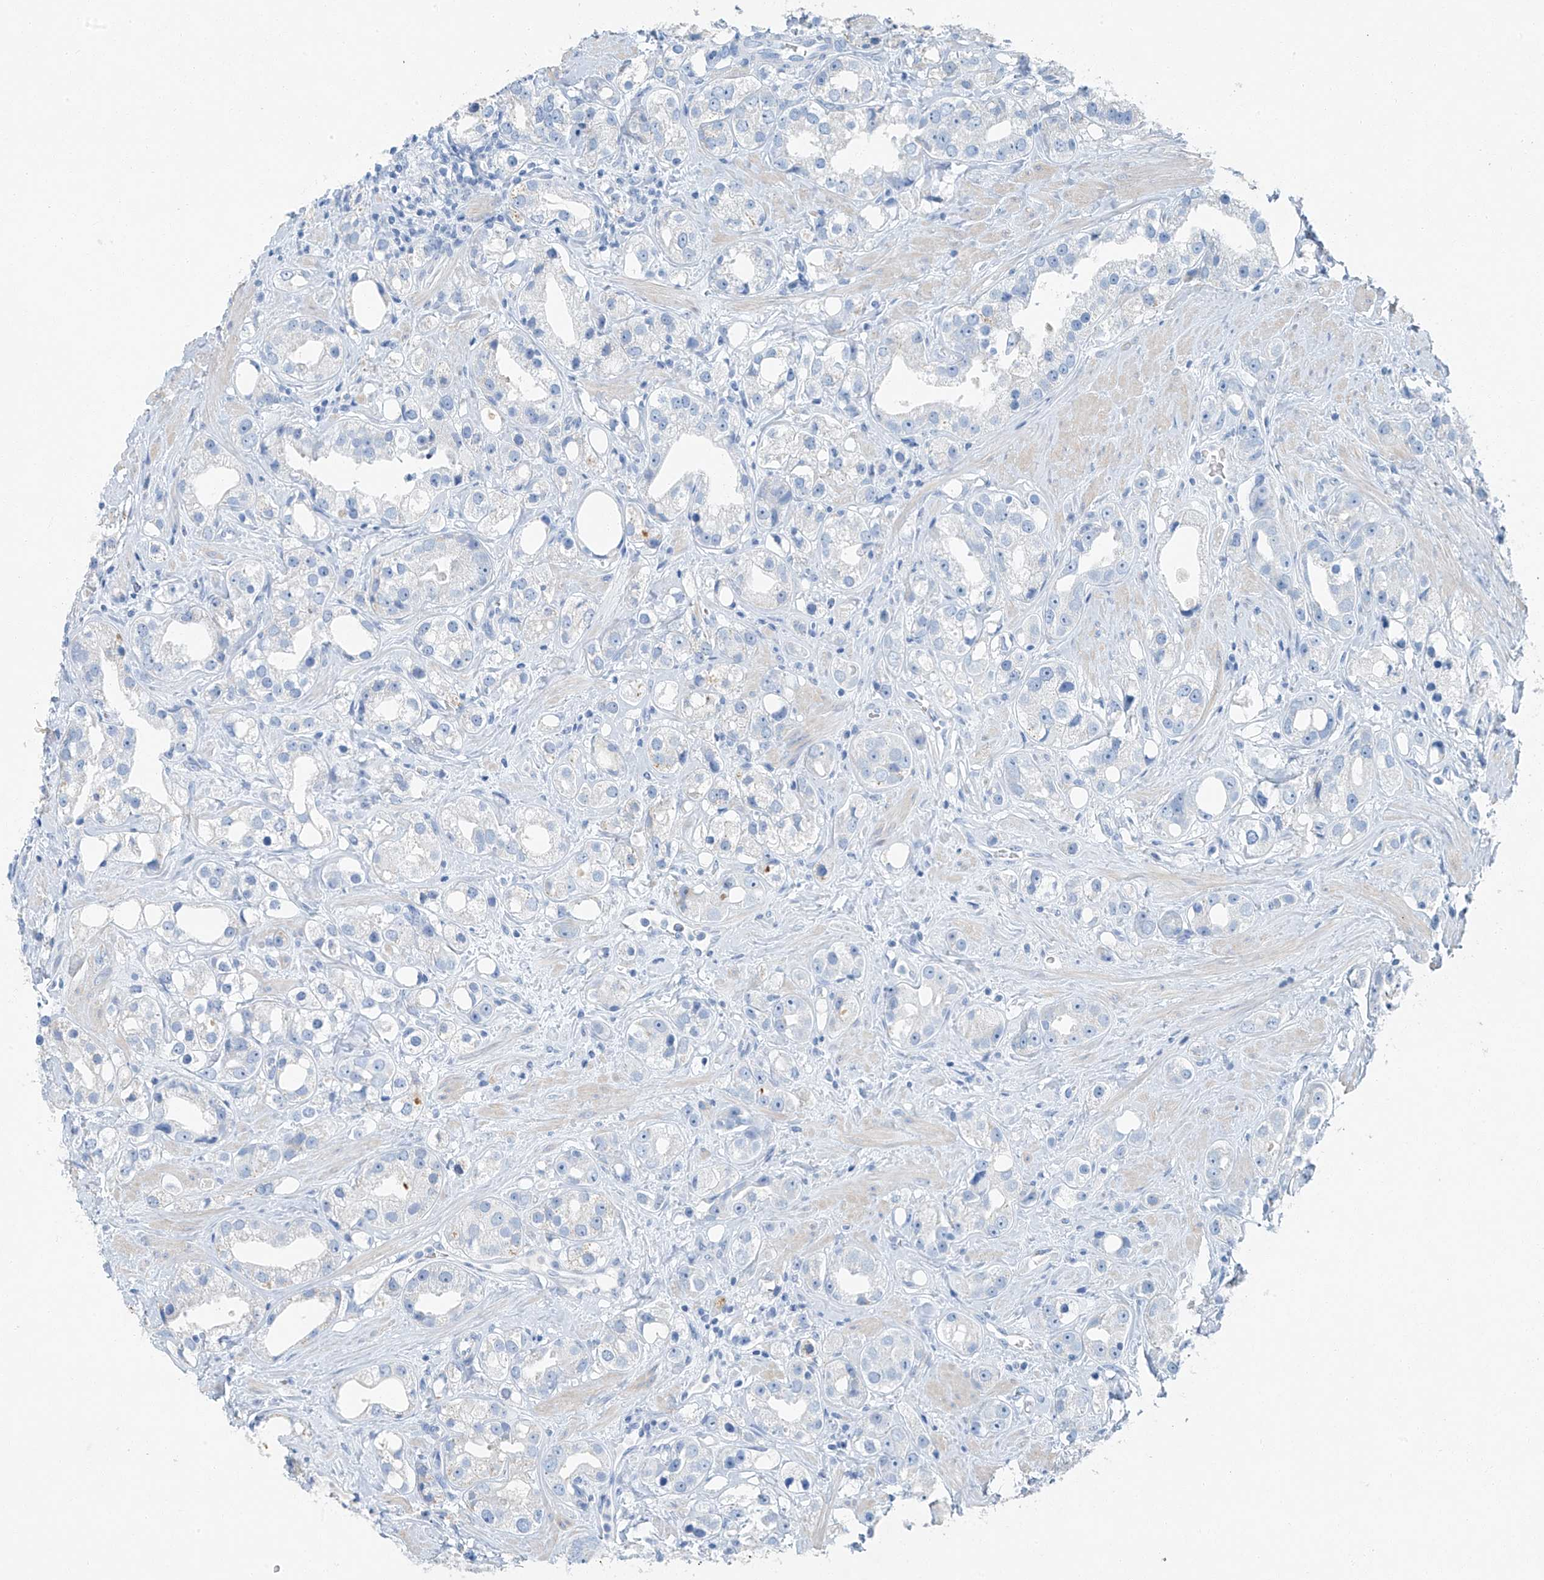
{"staining": {"intensity": "negative", "quantity": "none", "location": "none"}, "tissue": "prostate cancer", "cell_type": "Tumor cells", "image_type": "cancer", "snomed": [{"axis": "morphology", "description": "Adenocarcinoma, NOS"}, {"axis": "topography", "description": "Prostate"}], "caption": "Tumor cells show no significant expression in prostate cancer (adenocarcinoma). The staining is performed using DAB brown chromogen with nuclei counter-stained in using hematoxylin.", "gene": "C1orf87", "patient": {"sex": "male", "age": 79}}